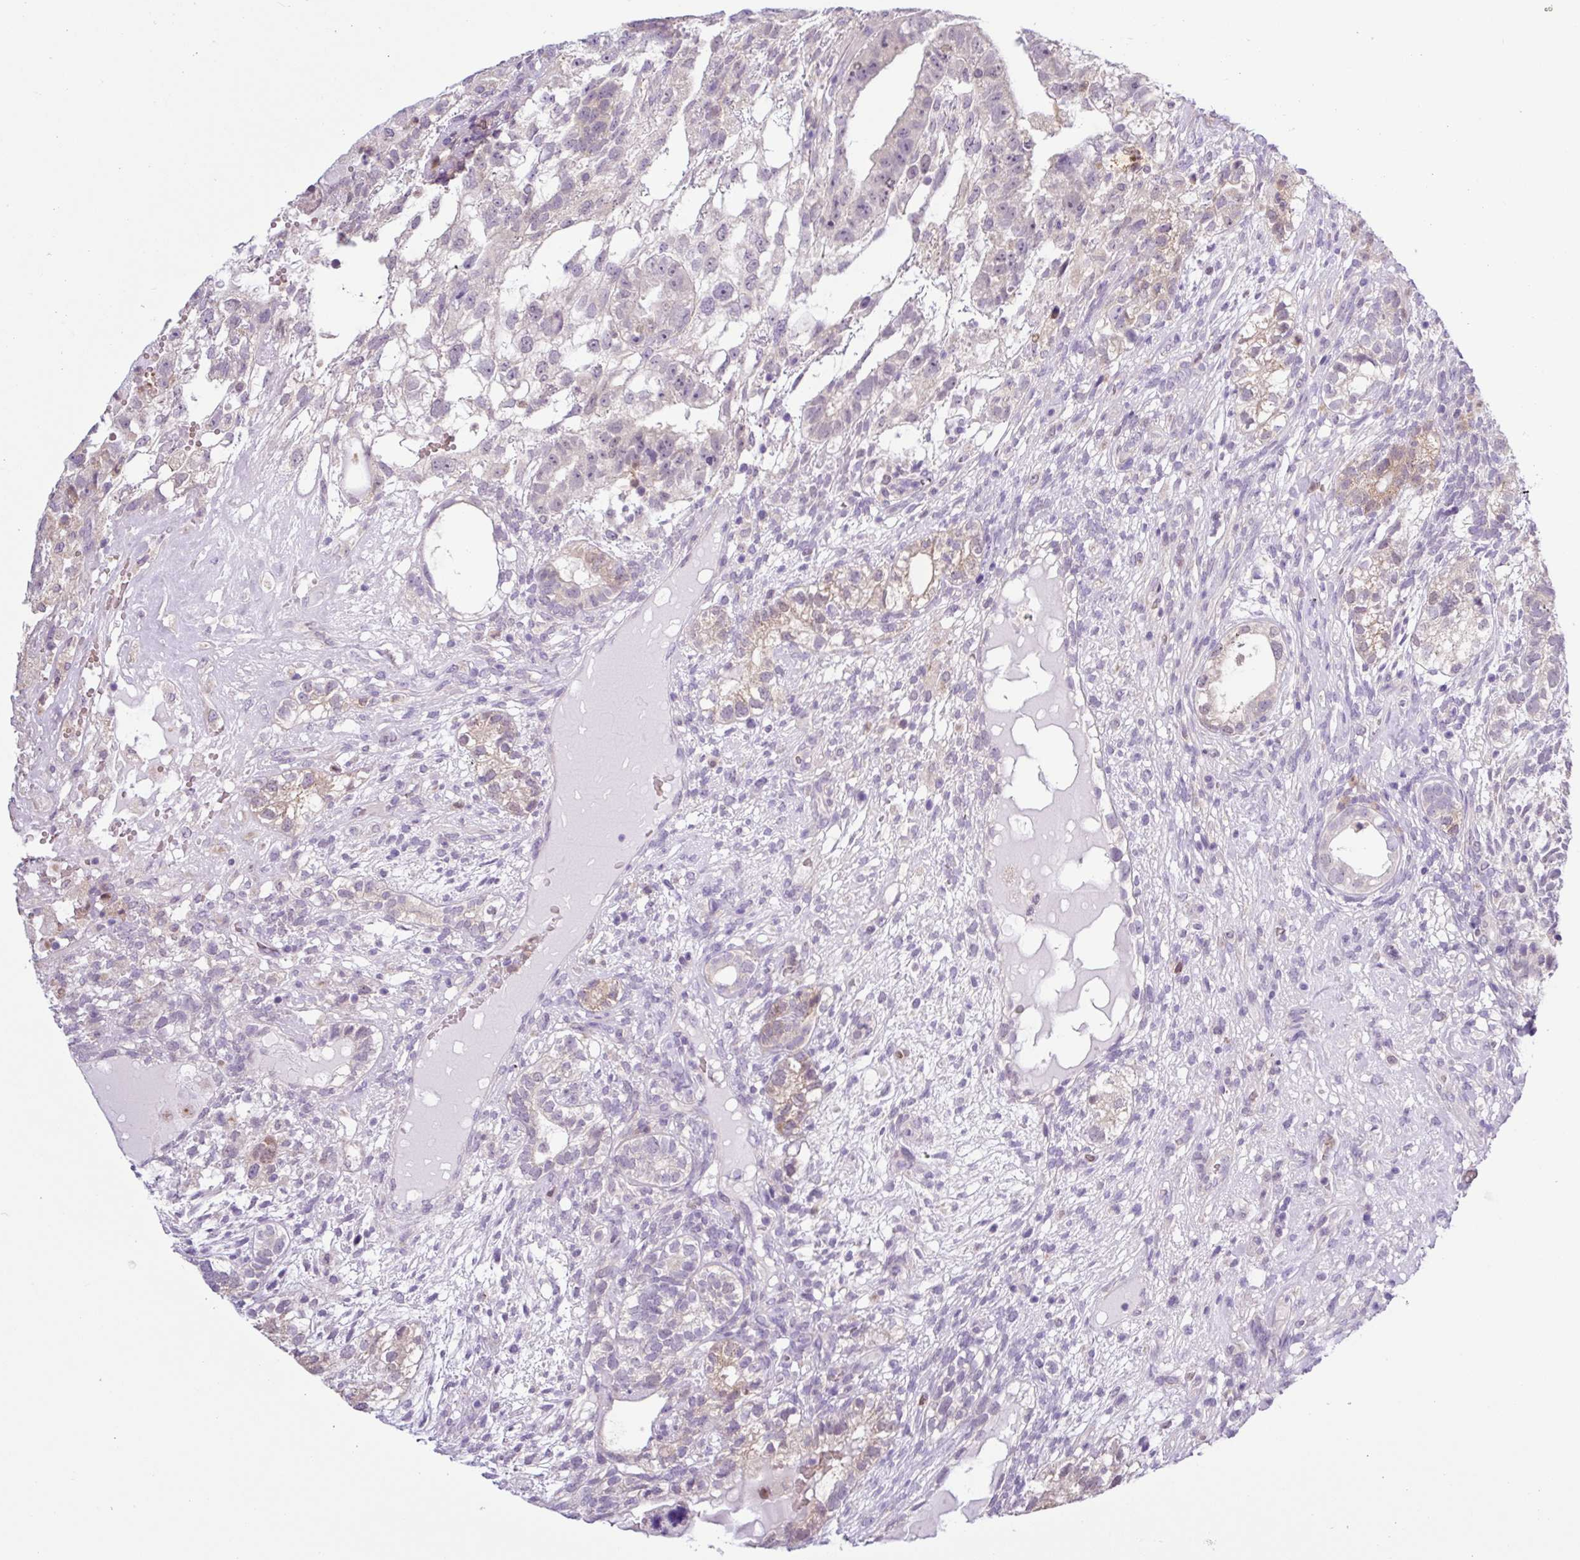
{"staining": {"intensity": "moderate", "quantity": "<25%", "location": "cytoplasmic/membranous,nuclear"}, "tissue": "testis cancer", "cell_type": "Tumor cells", "image_type": "cancer", "snomed": [{"axis": "morphology", "description": "Seminoma, NOS"}, {"axis": "morphology", "description": "Carcinoma, Embryonal, NOS"}, {"axis": "topography", "description": "Testis"}], "caption": "Embryonal carcinoma (testis) stained with a protein marker reveals moderate staining in tumor cells.", "gene": "TONSL", "patient": {"sex": "male", "age": 41}}